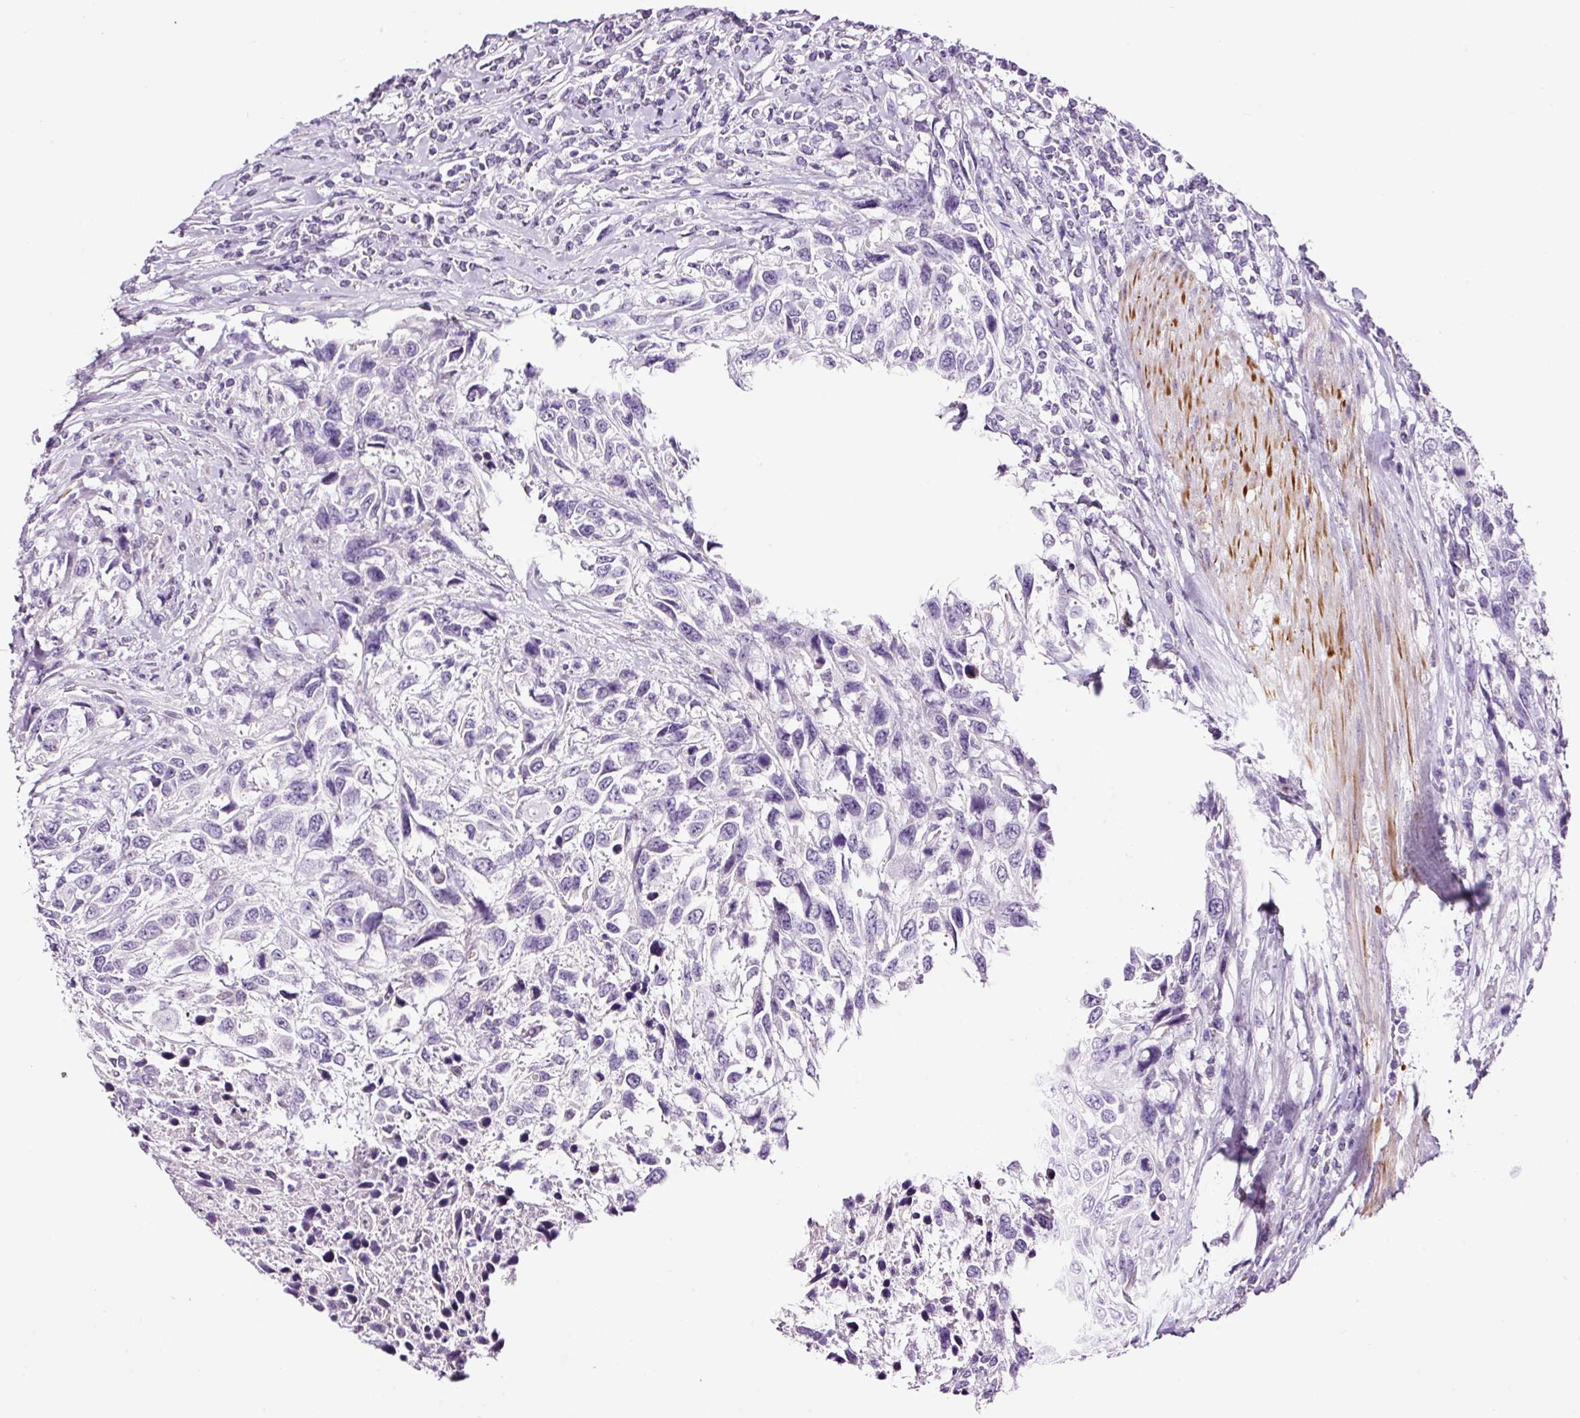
{"staining": {"intensity": "negative", "quantity": "none", "location": "none"}, "tissue": "urothelial cancer", "cell_type": "Tumor cells", "image_type": "cancer", "snomed": [{"axis": "morphology", "description": "Urothelial carcinoma, High grade"}, {"axis": "topography", "description": "Urinary bladder"}], "caption": "An immunohistochemistry (IHC) image of high-grade urothelial carcinoma is shown. There is no staining in tumor cells of high-grade urothelial carcinoma.", "gene": "RTF2", "patient": {"sex": "female", "age": 70}}